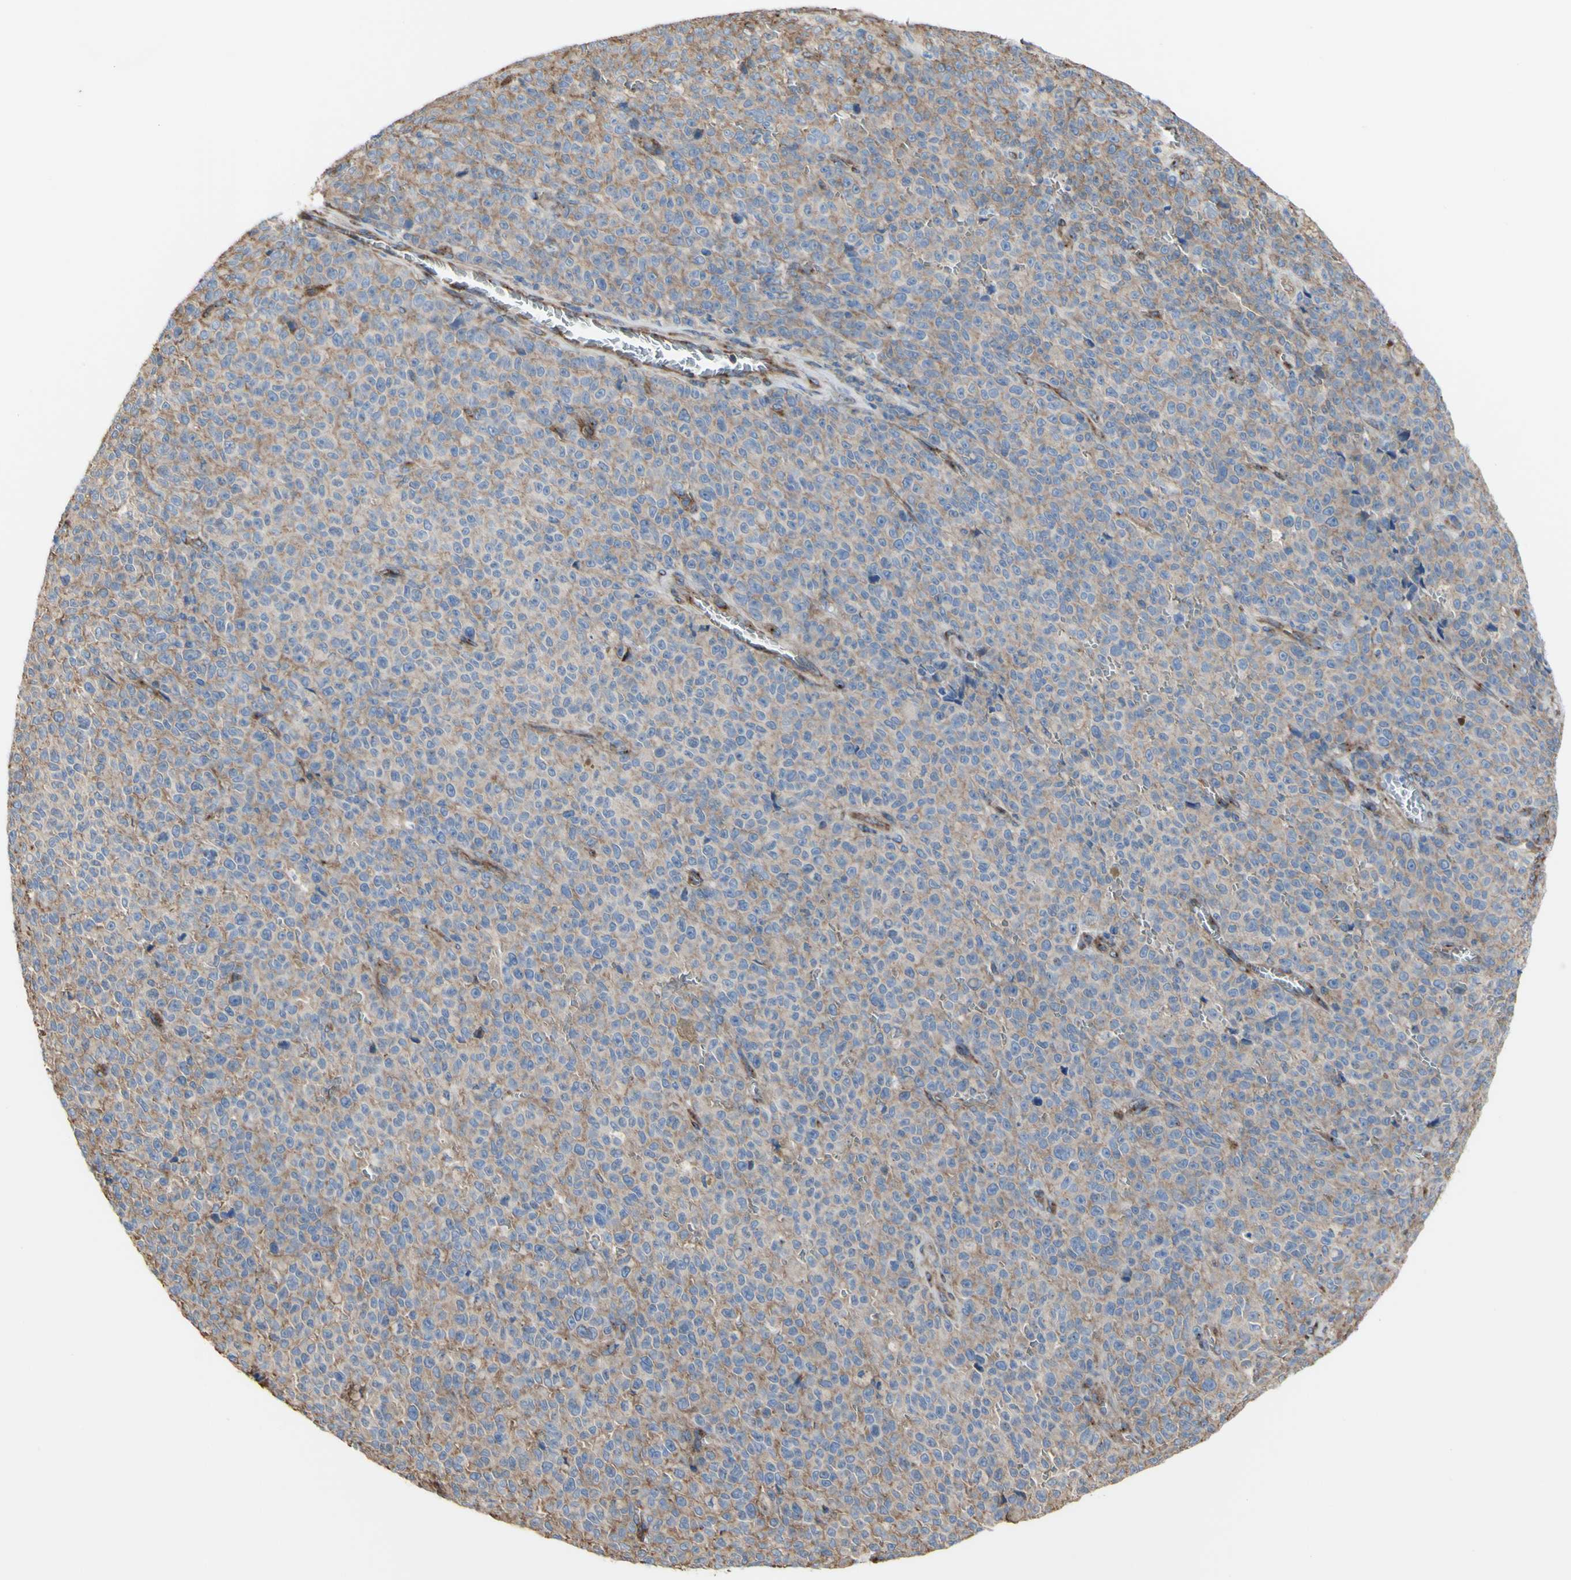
{"staining": {"intensity": "moderate", "quantity": ">75%", "location": "cytoplasmic/membranous"}, "tissue": "melanoma", "cell_type": "Tumor cells", "image_type": "cancer", "snomed": [{"axis": "morphology", "description": "Malignant melanoma, NOS"}, {"axis": "topography", "description": "Skin"}], "caption": "IHC (DAB (3,3'-diaminobenzidine)) staining of human malignant melanoma demonstrates moderate cytoplasmic/membranous protein expression in about >75% of tumor cells. (DAB (3,3'-diaminobenzidine) = brown stain, brightfield microscopy at high magnification).", "gene": "LRIG3", "patient": {"sex": "female", "age": 82}}